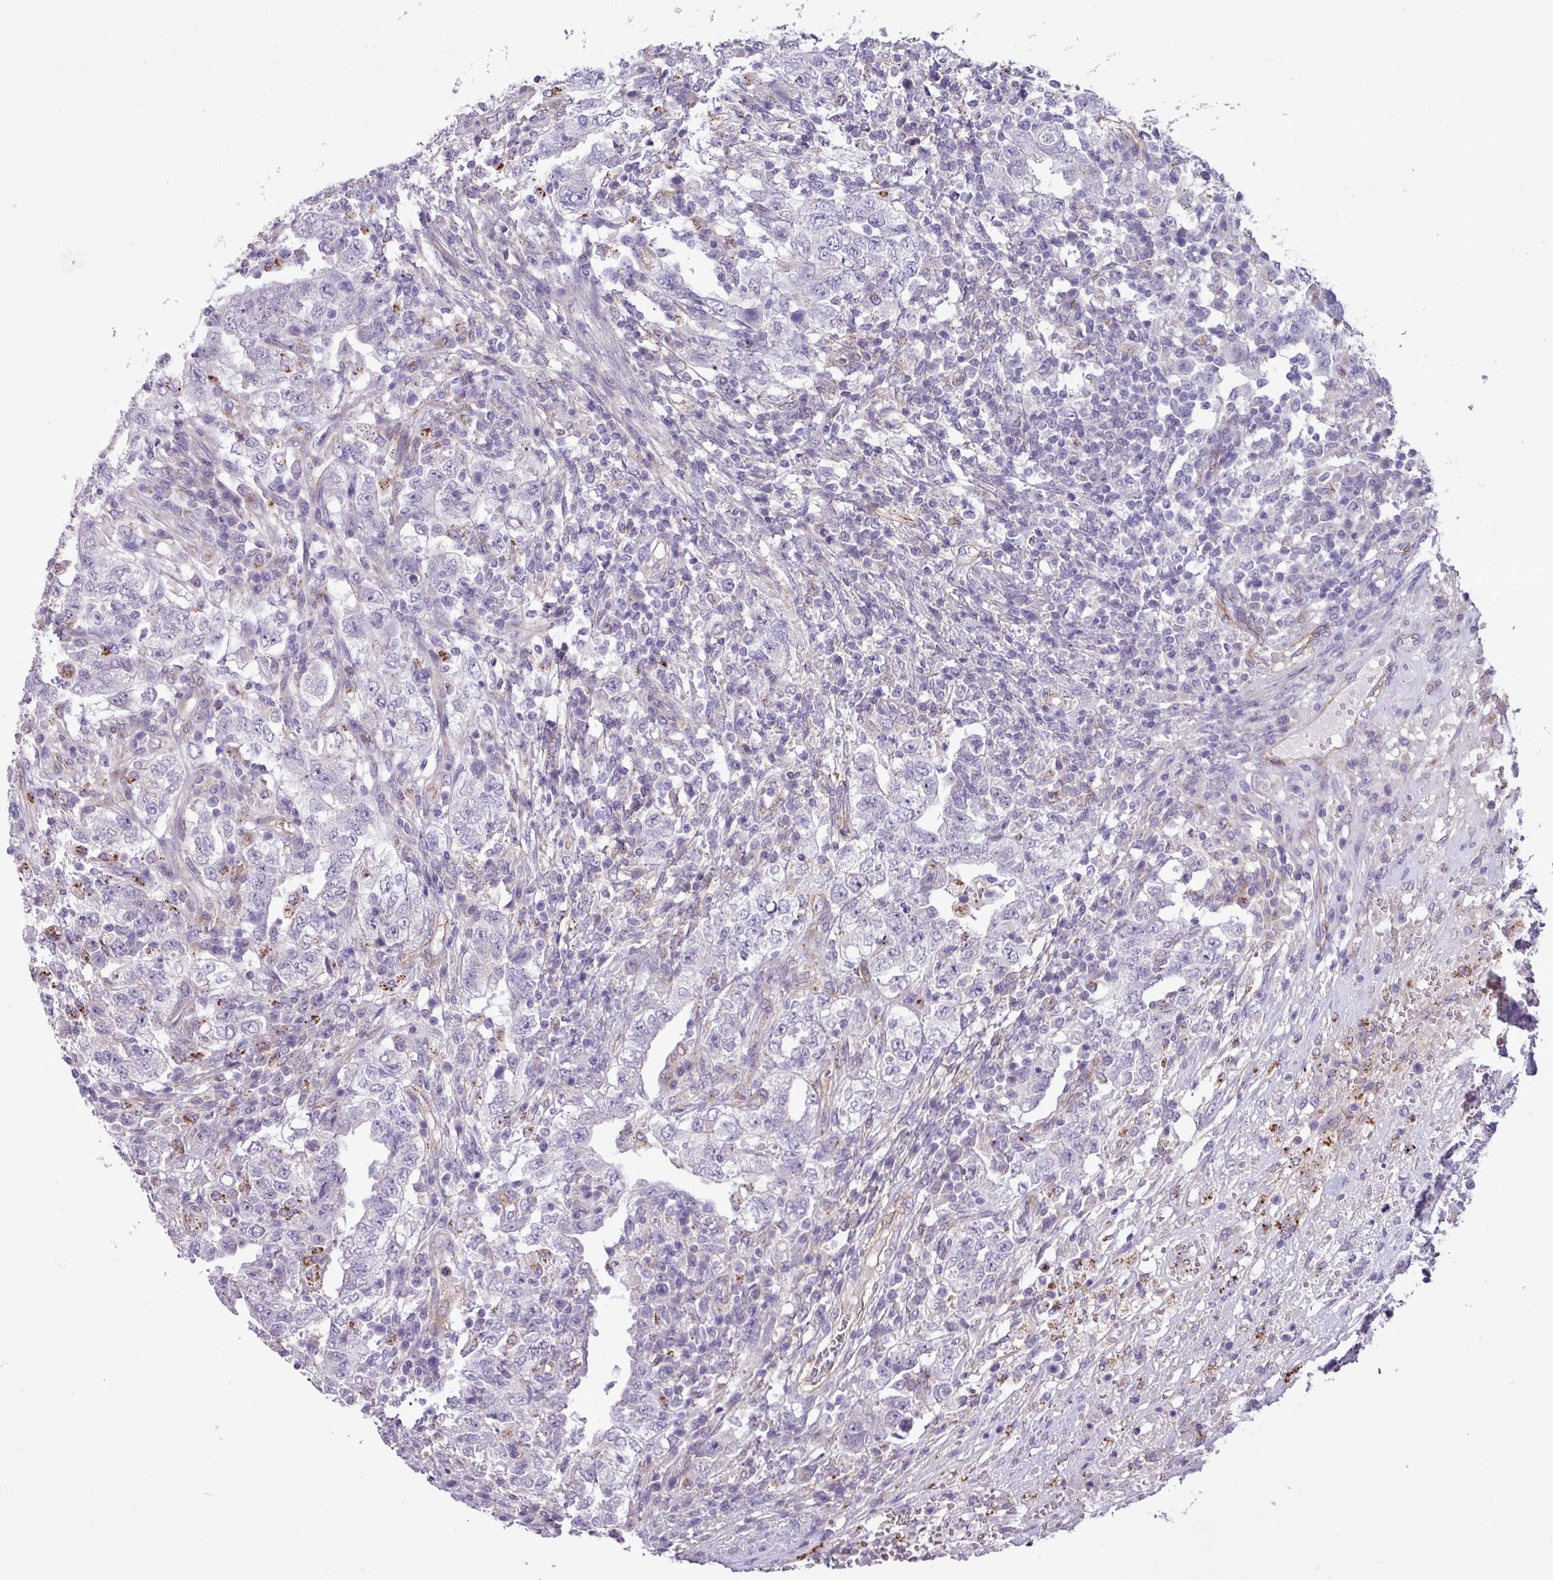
{"staining": {"intensity": "negative", "quantity": "none", "location": "none"}, "tissue": "testis cancer", "cell_type": "Tumor cells", "image_type": "cancer", "snomed": [{"axis": "morphology", "description": "Carcinoma, Embryonal, NOS"}, {"axis": "topography", "description": "Testis"}], "caption": "This is an IHC photomicrograph of testis cancer (embryonal carcinoma). There is no expression in tumor cells.", "gene": "CD248", "patient": {"sex": "male", "age": 26}}